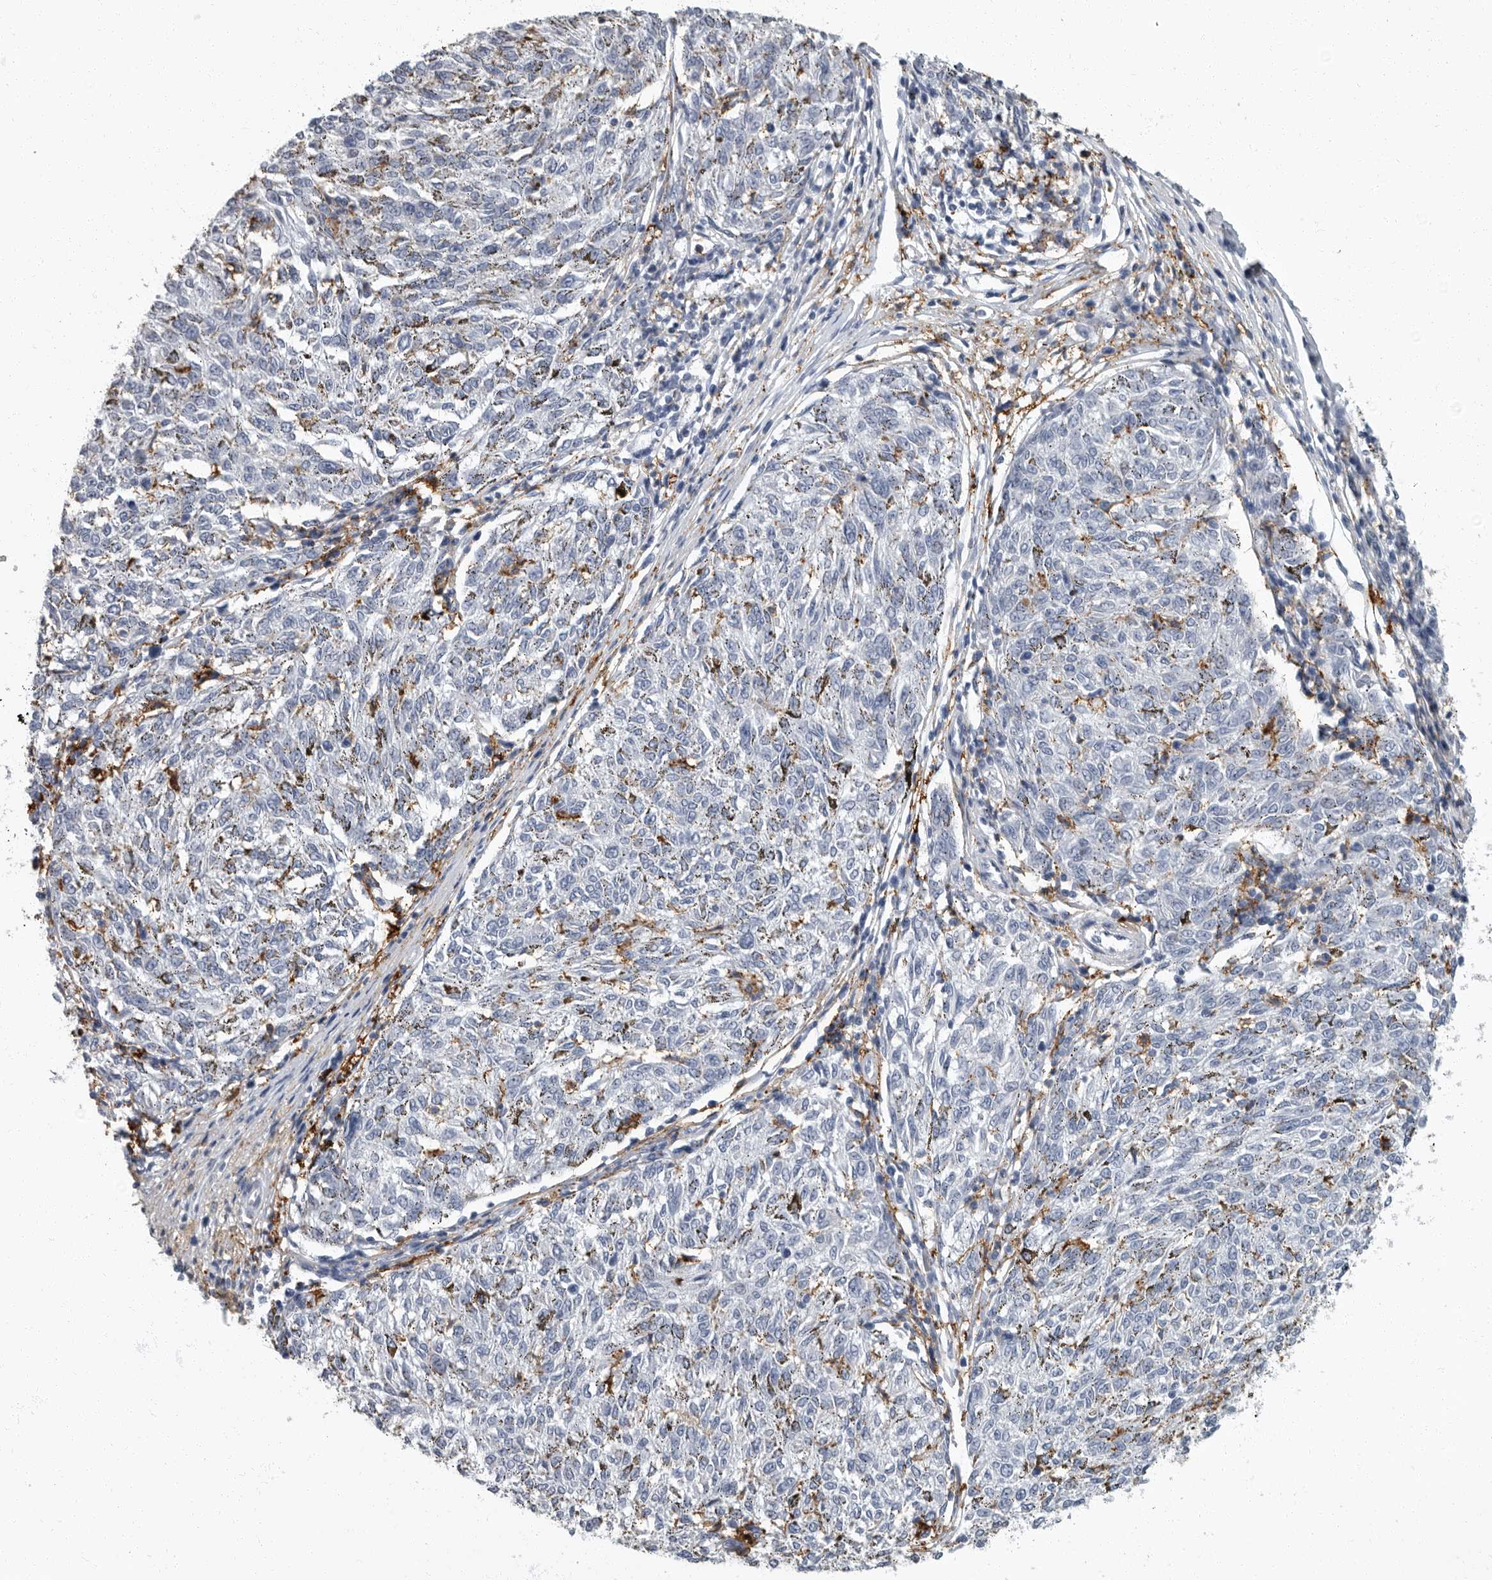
{"staining": {"intensity": "negative", "quantity": "none", "location": "none"}, "tissue": "melanoma", "cell_type": "Tumor cells", "image_type": "cancer", "snomed": [{"axis": "morphology", "description": "Malignant melanoma, NOS"}, {"axis": "topography", "description": "Skin"}], "caption": "The immunohistochemistry photomicrograph has no significant positivity in tumor cells of malignant melanoma tissue. (DAB immunohistochemistry, high magnification).", "gene": "FCER1G", "patient": {"sex": "female", "age": 72}}